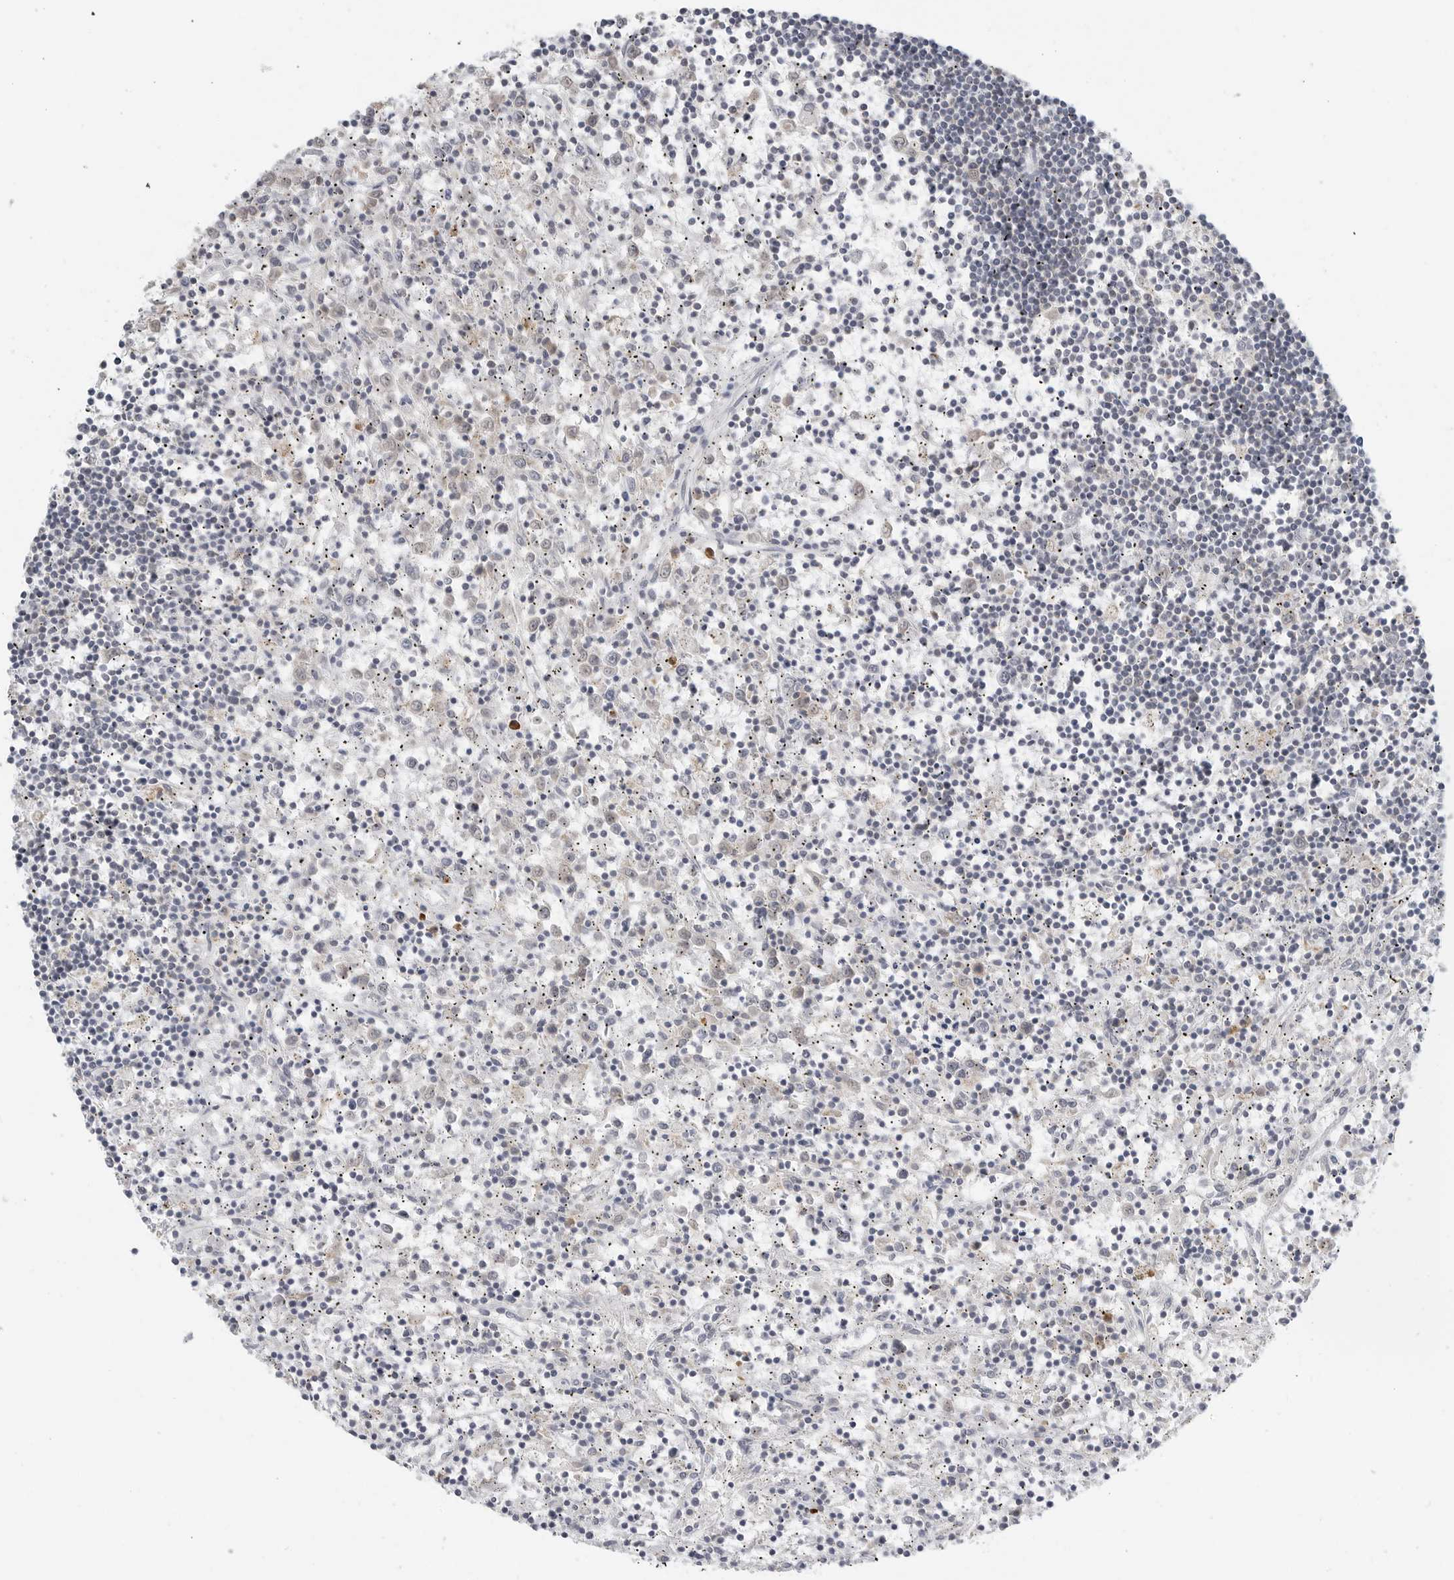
{"staining": {"intensity": "negative", "quantity": "none", "location": "none"}, "tissue": "lymphoma", "cell_type": "Tumor cells", "image_type": "cancer", "snomed": [{"axis": "morphology", "description": "Malignant lymphoma, non-Hodgkin's type, Low grade"}, {"axis": "topography", "description": "Spleen"}], "caption": "IHC image of lymphoma stained for a protein (brown), which displays no staining in tumor cells.", "gene": "IL12RB2", "patient": {"sex": "male", "age": 76}}